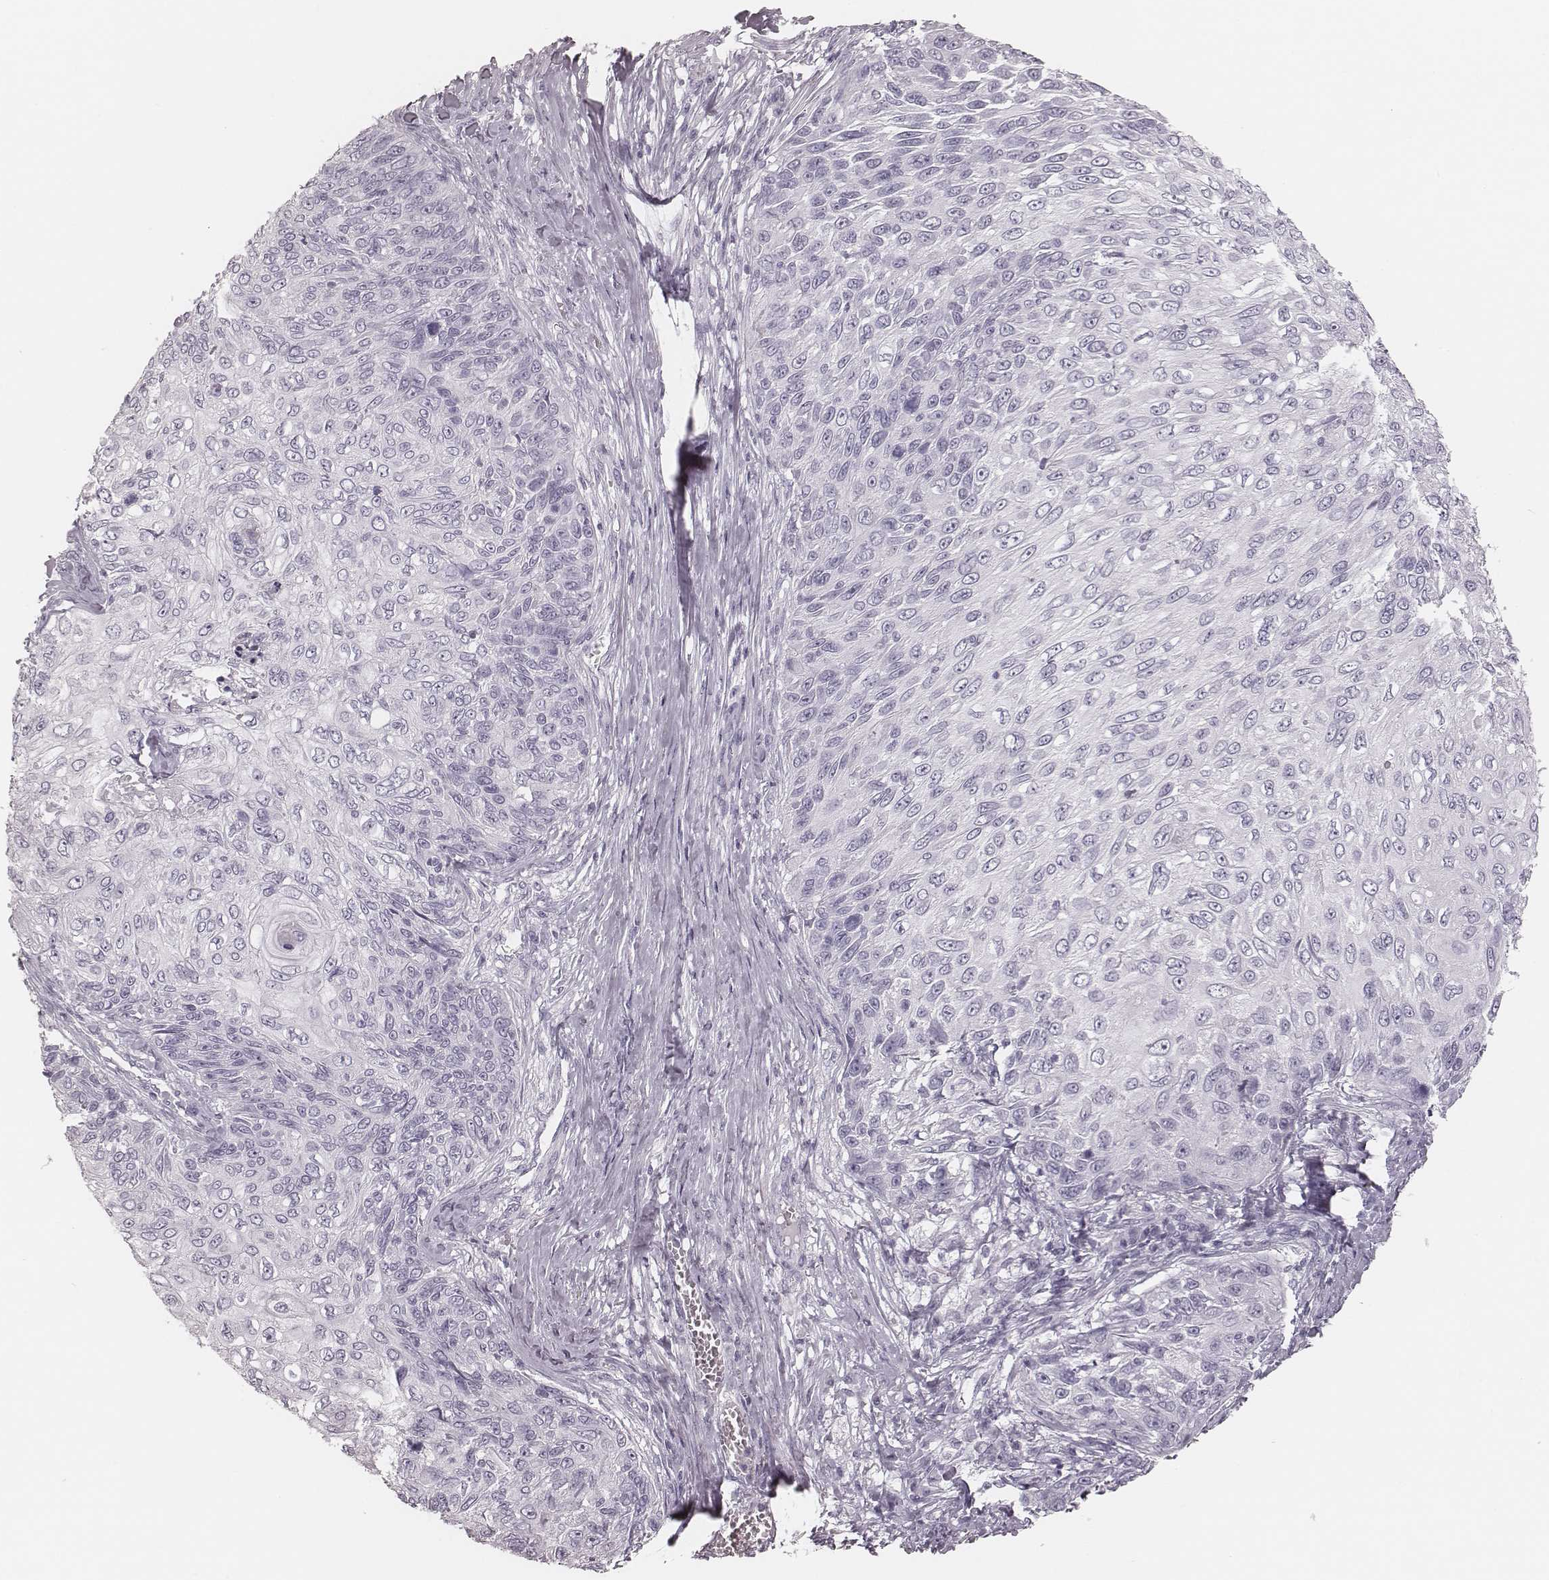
{"staining": {"intensity": "negative", "quantity": "none", "location": "none"}, "tissue": "skin cancer", "cell_type": "Tumor cells", "image_type": "cancer", "snomed": [{"axis": "morphology", "description": "Squamous cell carcinoma, NOS"}, {"axis": "topography", "description": "Skin"}], "caption": "Tumor cells show no significant staining in skin cancer (squamous cell carcinoma).", "gene": "MSX1", "patient": {"sex": "male", "age": 92}}